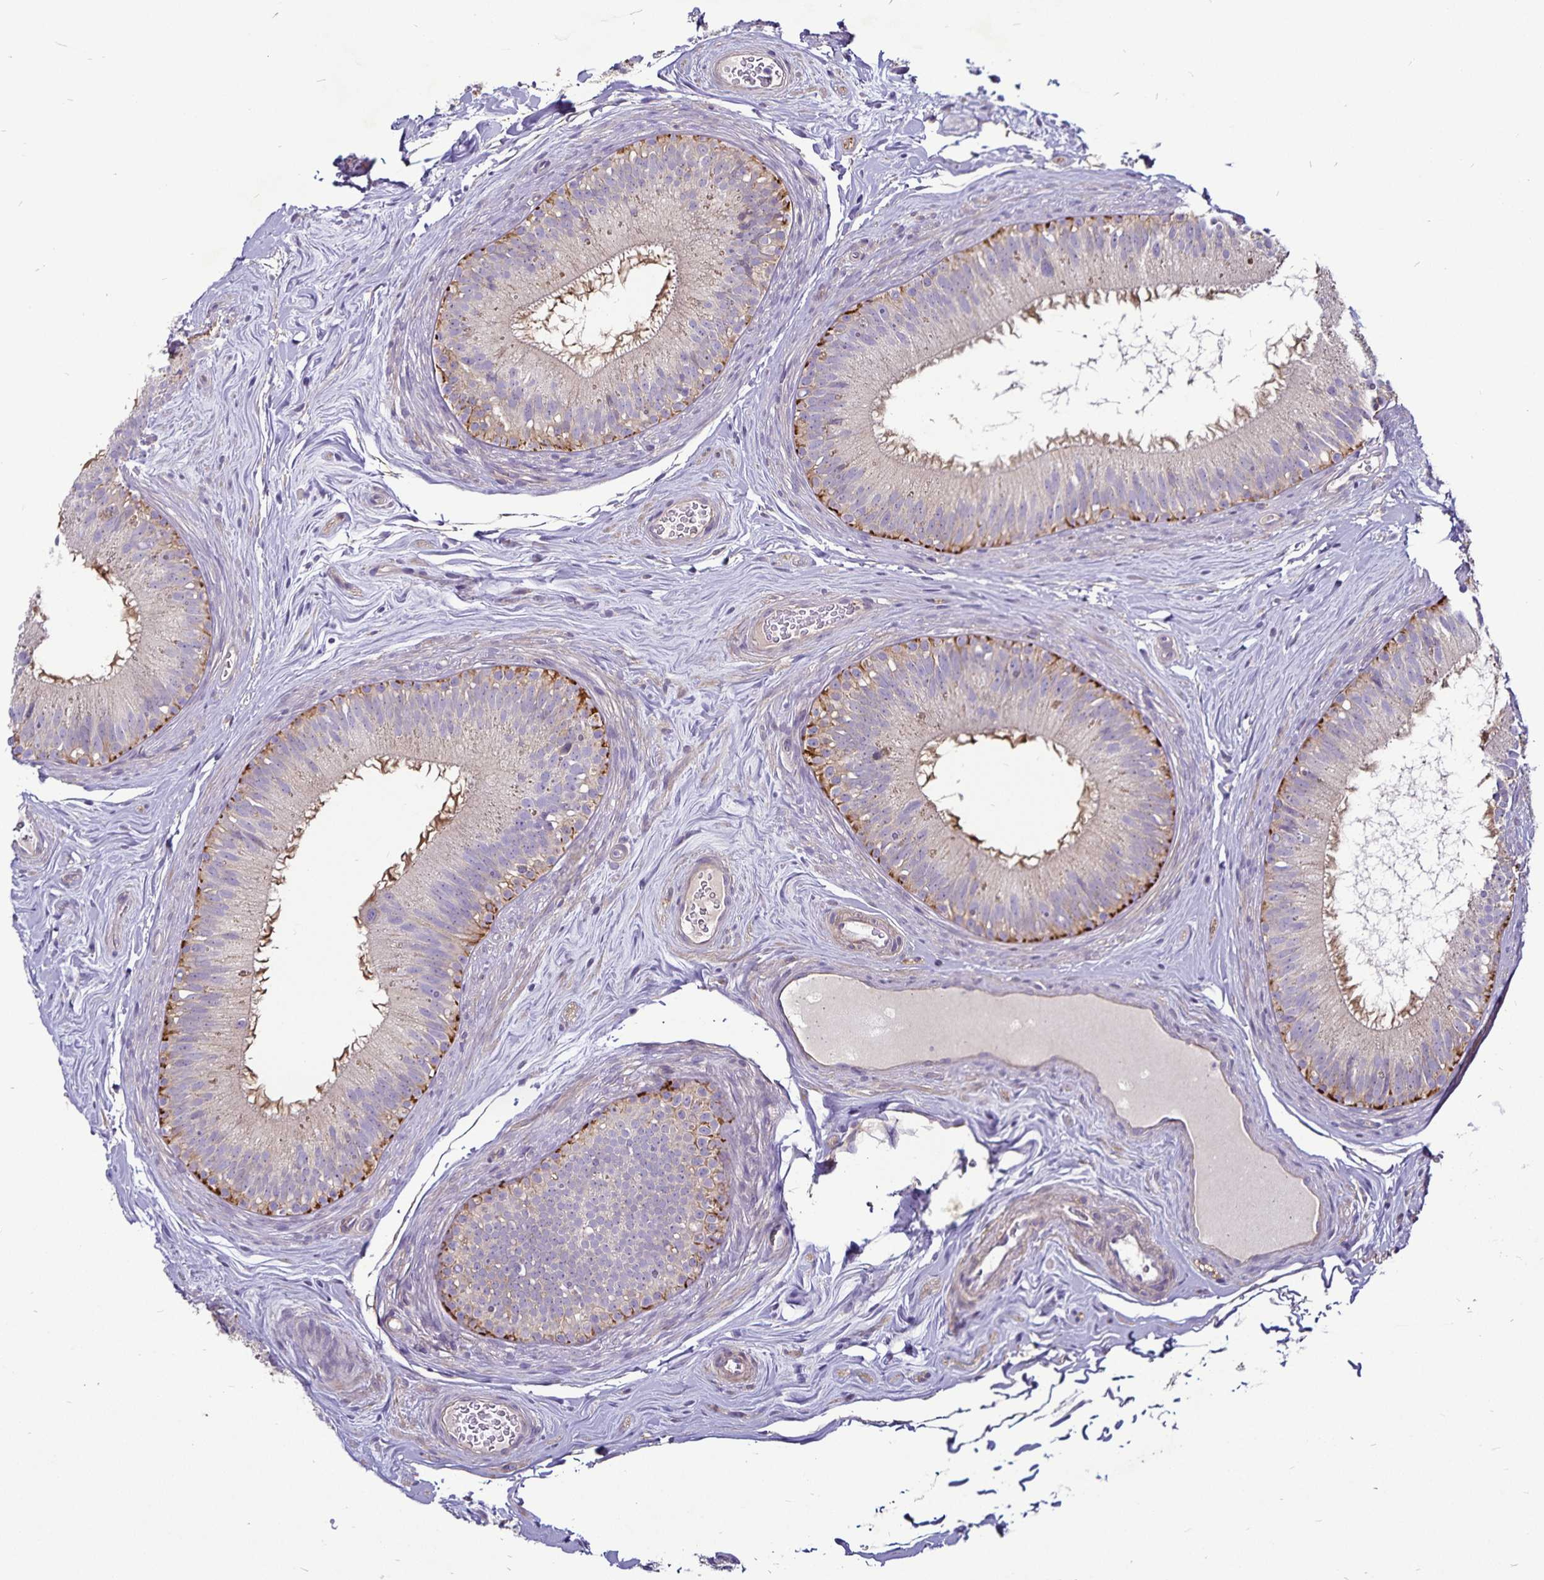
{"staining": {"intensity": "moderate", "quantity": "25%-75%", "location": "cytoplasmic/membranous"}, "tissue": "epididymis", "cell_type": "Glandular cells", "image_type": "normal", "snomed": [{"axis": "morphology", "description": "Normal tissue, NOS"}, {"axis": "topography", "description": "Epididymis"}], "caption": "Immunohistochemistry image of unremarkable epididymis: human epididymis stained using immunohistochemistry exhibits medium levels of moderate protein expression localized specifically in the cytoplasmic/membranous of glandular cells, appearing as a cytoplasmic/membranous brown color.", "gene": "GNG12", "patient": {"sex": "male", "age": 44}}